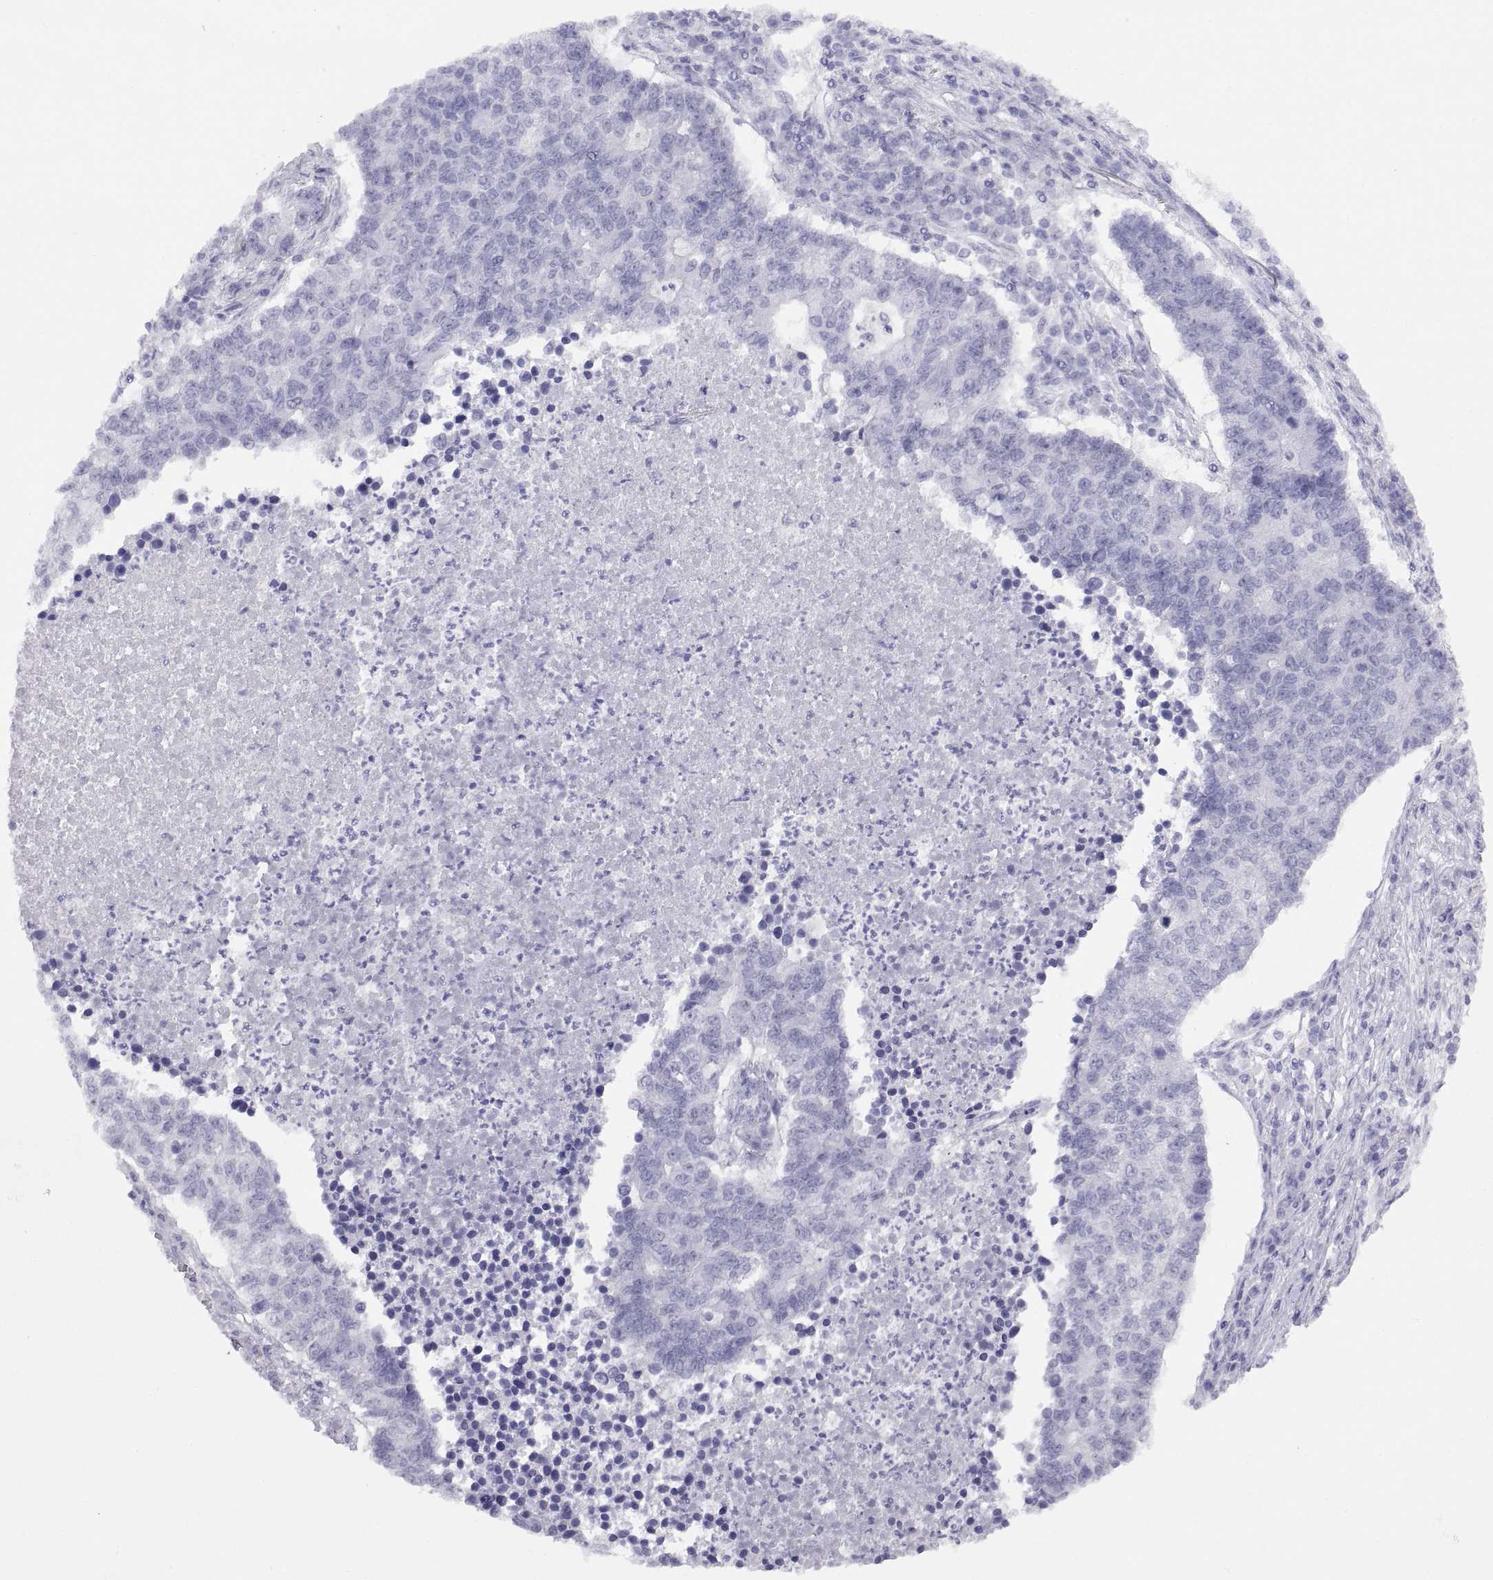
{"staining": {"intensity": "negative", "quantity": "none", "location": "none"}, "tissue": "lung cancer", "cell_type": "Tumor cells", "image_type": "cancer", "snomed": [{"axis": "morphology", "description": "Adenocarcinoma, NOS"}, {"axis": "topography", "description": "Lung"}], "caption": "Tumor cells show no significant expression in adenocarcinoma (lung).", "gene": "VSX2", "patient": {"sex": "male", "age": 57}}